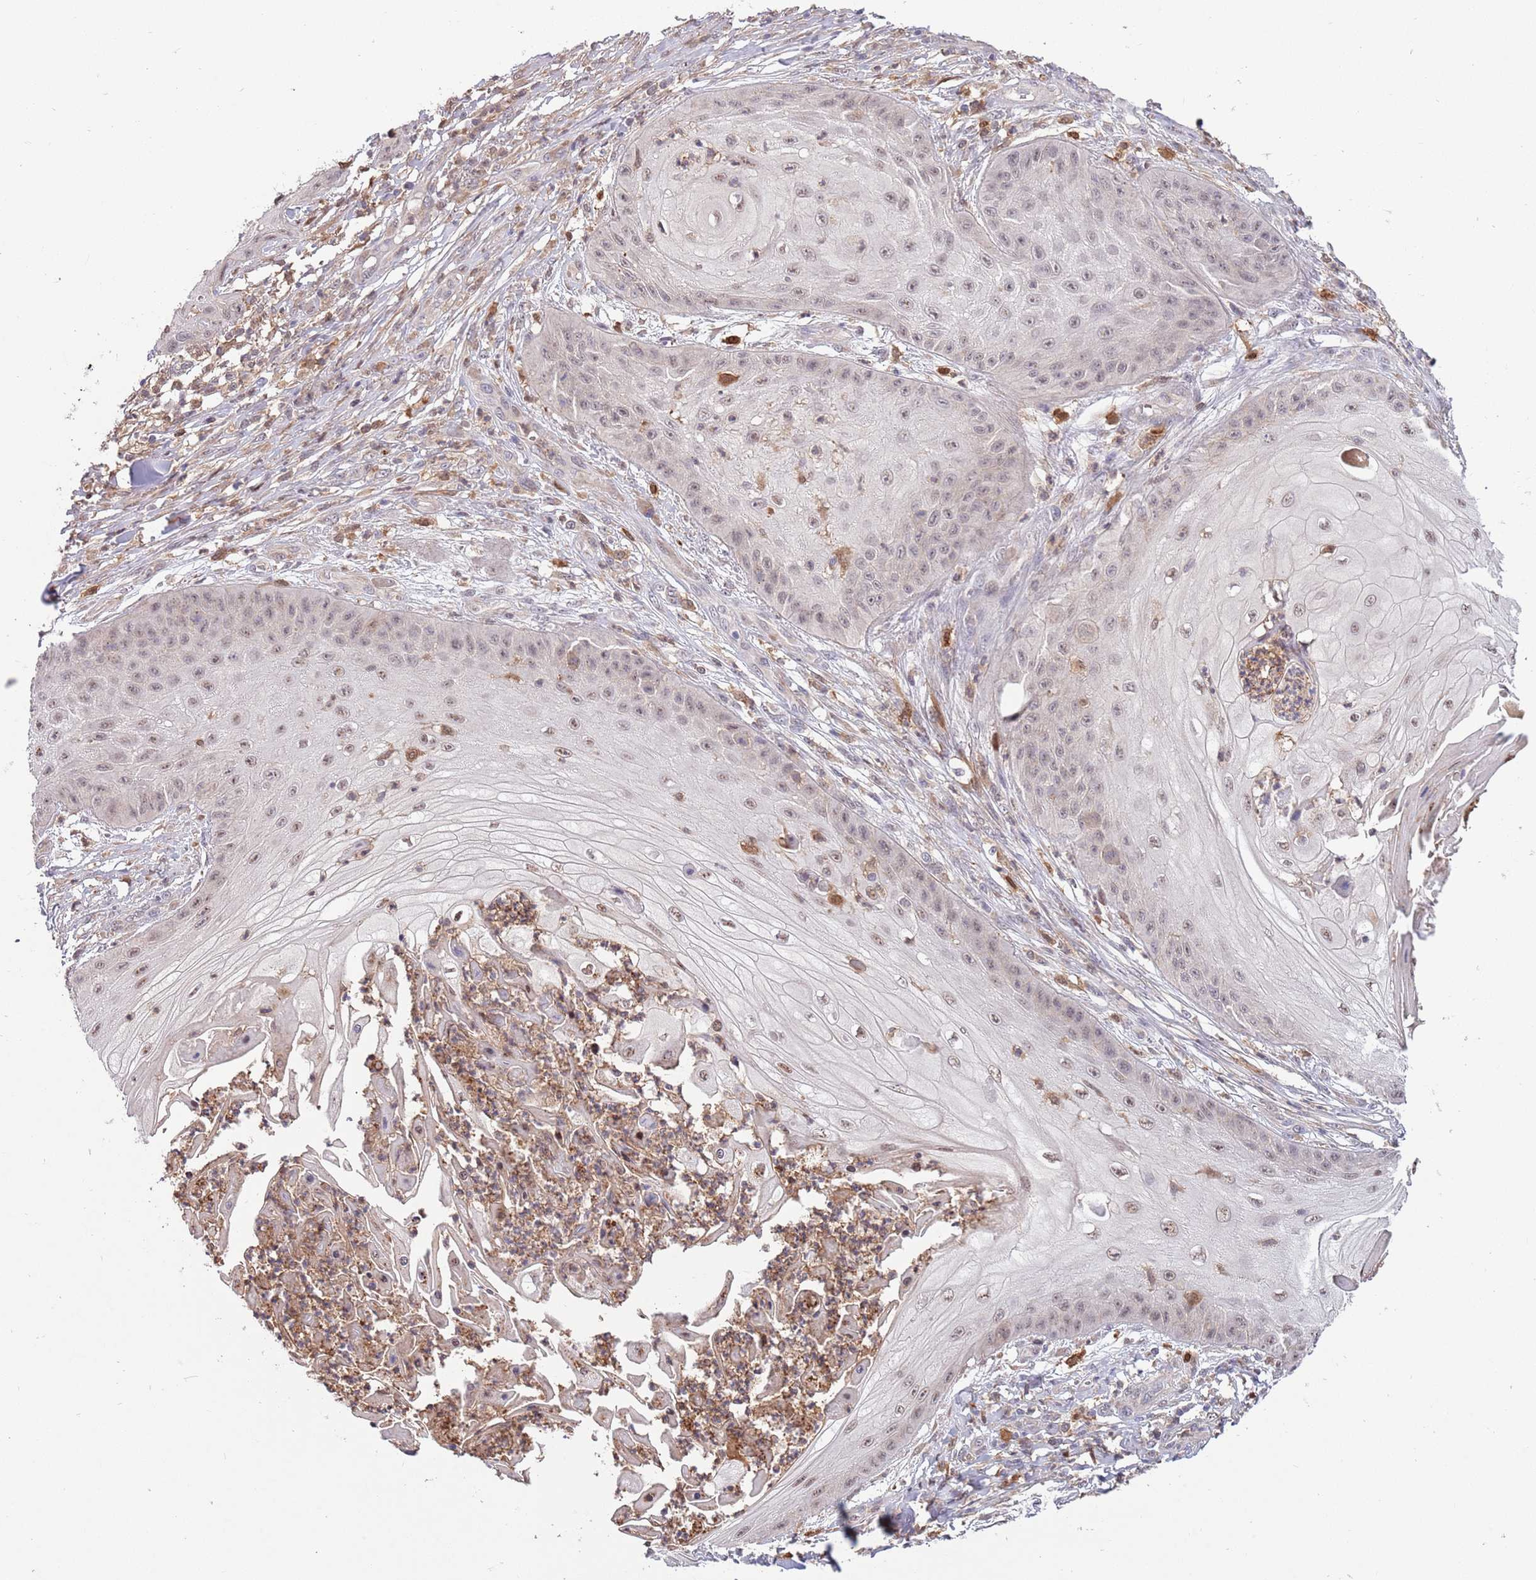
{"staining": {"intensity": "weak", "quantity": "25%-75%", "location": "nuclear"}, "tissue": "skin cancer", "cell_type": "Tumor cells", "image_type": "cancer", "snomed": [{"axis": "morphology", "description": "Squamous cell carcinoma, NOS"}, {"axis": "topography", "description": "Skin"}], "caption": "Brown immunohistochemical staining in skin cancer reveals weak nuclear positivity in approximately 25%-75% of tumor cells.", "gene": "CCNJL", "patient": {"sex": "male", "age": 70}}